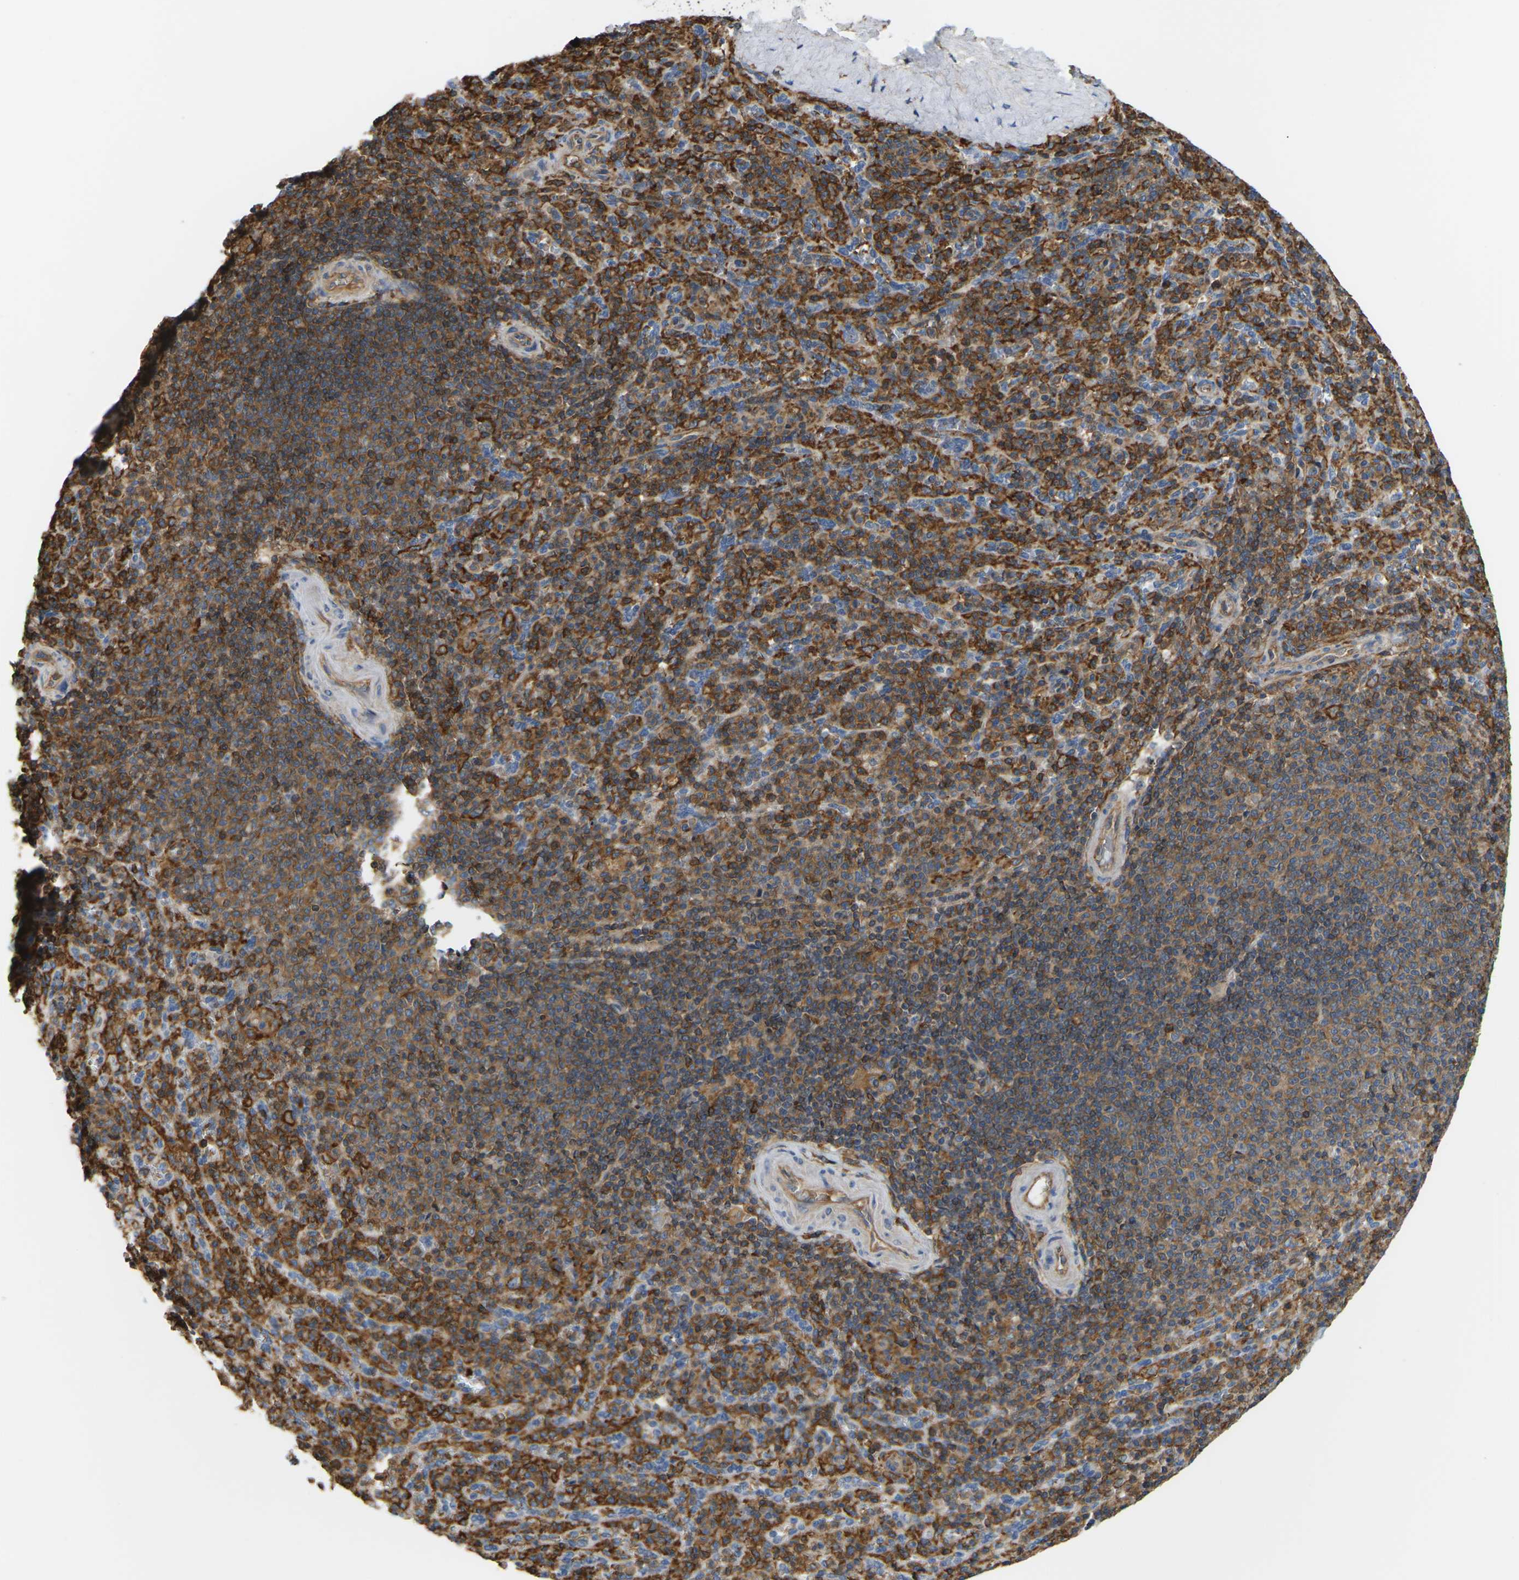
{"staining": {"intensity": "strong", "quantity": ">75%", "location": "cytoplasmic/membranous"}, "tissue": "spleen", "cell_type": "Cells in red pulp", "image_type": "normal", "snomed": [{"axis": "morphology", "description": "Normal tissue, NOS"}, {"axis": "topography", "description": "Spleen"}], "caption": "Brown immunohistochemical staining in benign human spleen shows strong cytoplasmic/membranous positivity in approximately >75% of cells in red pulp.", "gene": "IQGAP1", "patient": {"sex": "male", "age": 36}}